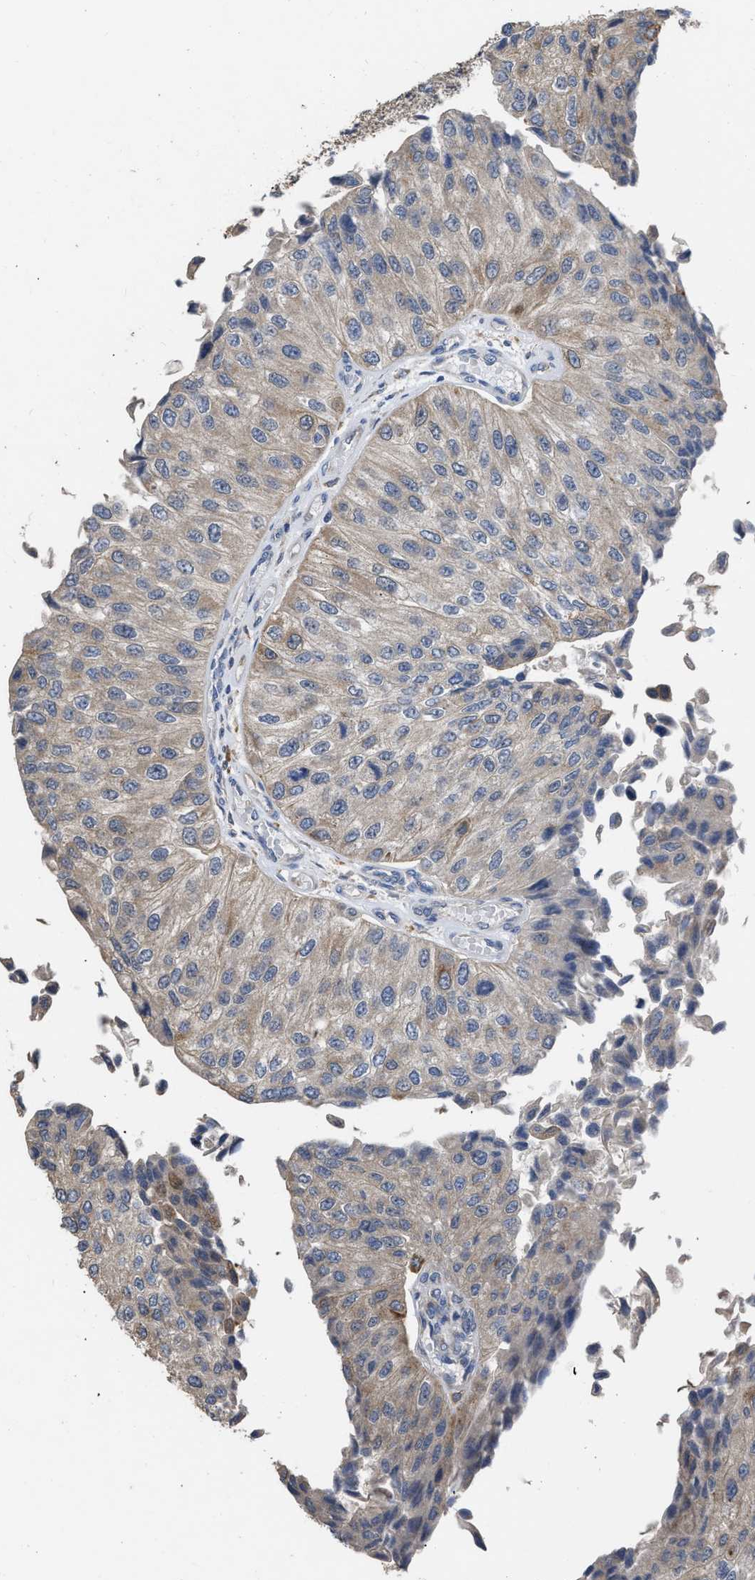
{"staining": {"intensity": "weak", "quantity": ">75%", "location": "cytoplasmic/membranous"}, "tissue": "urothelial cancer", "cell_type": "Tumor cells", "image_type": "cancer", "snomed": [{"axis": "morphology", "description": "Urothelial carcinoma, High grade"}, {"axis": "topography", "description": "Kidney"}, {"axis": "topography", "description": "Urinary bladder"}], "caption": "High-grade urothelial carcinoma tissue reveals weak cytoplasmic/membranous staining in about >75% of tumor cells (DAB IHC with brightfield microscopy, high magnification).", "gene": "AK2", "patient": {"sex": "male", "age": 77}}